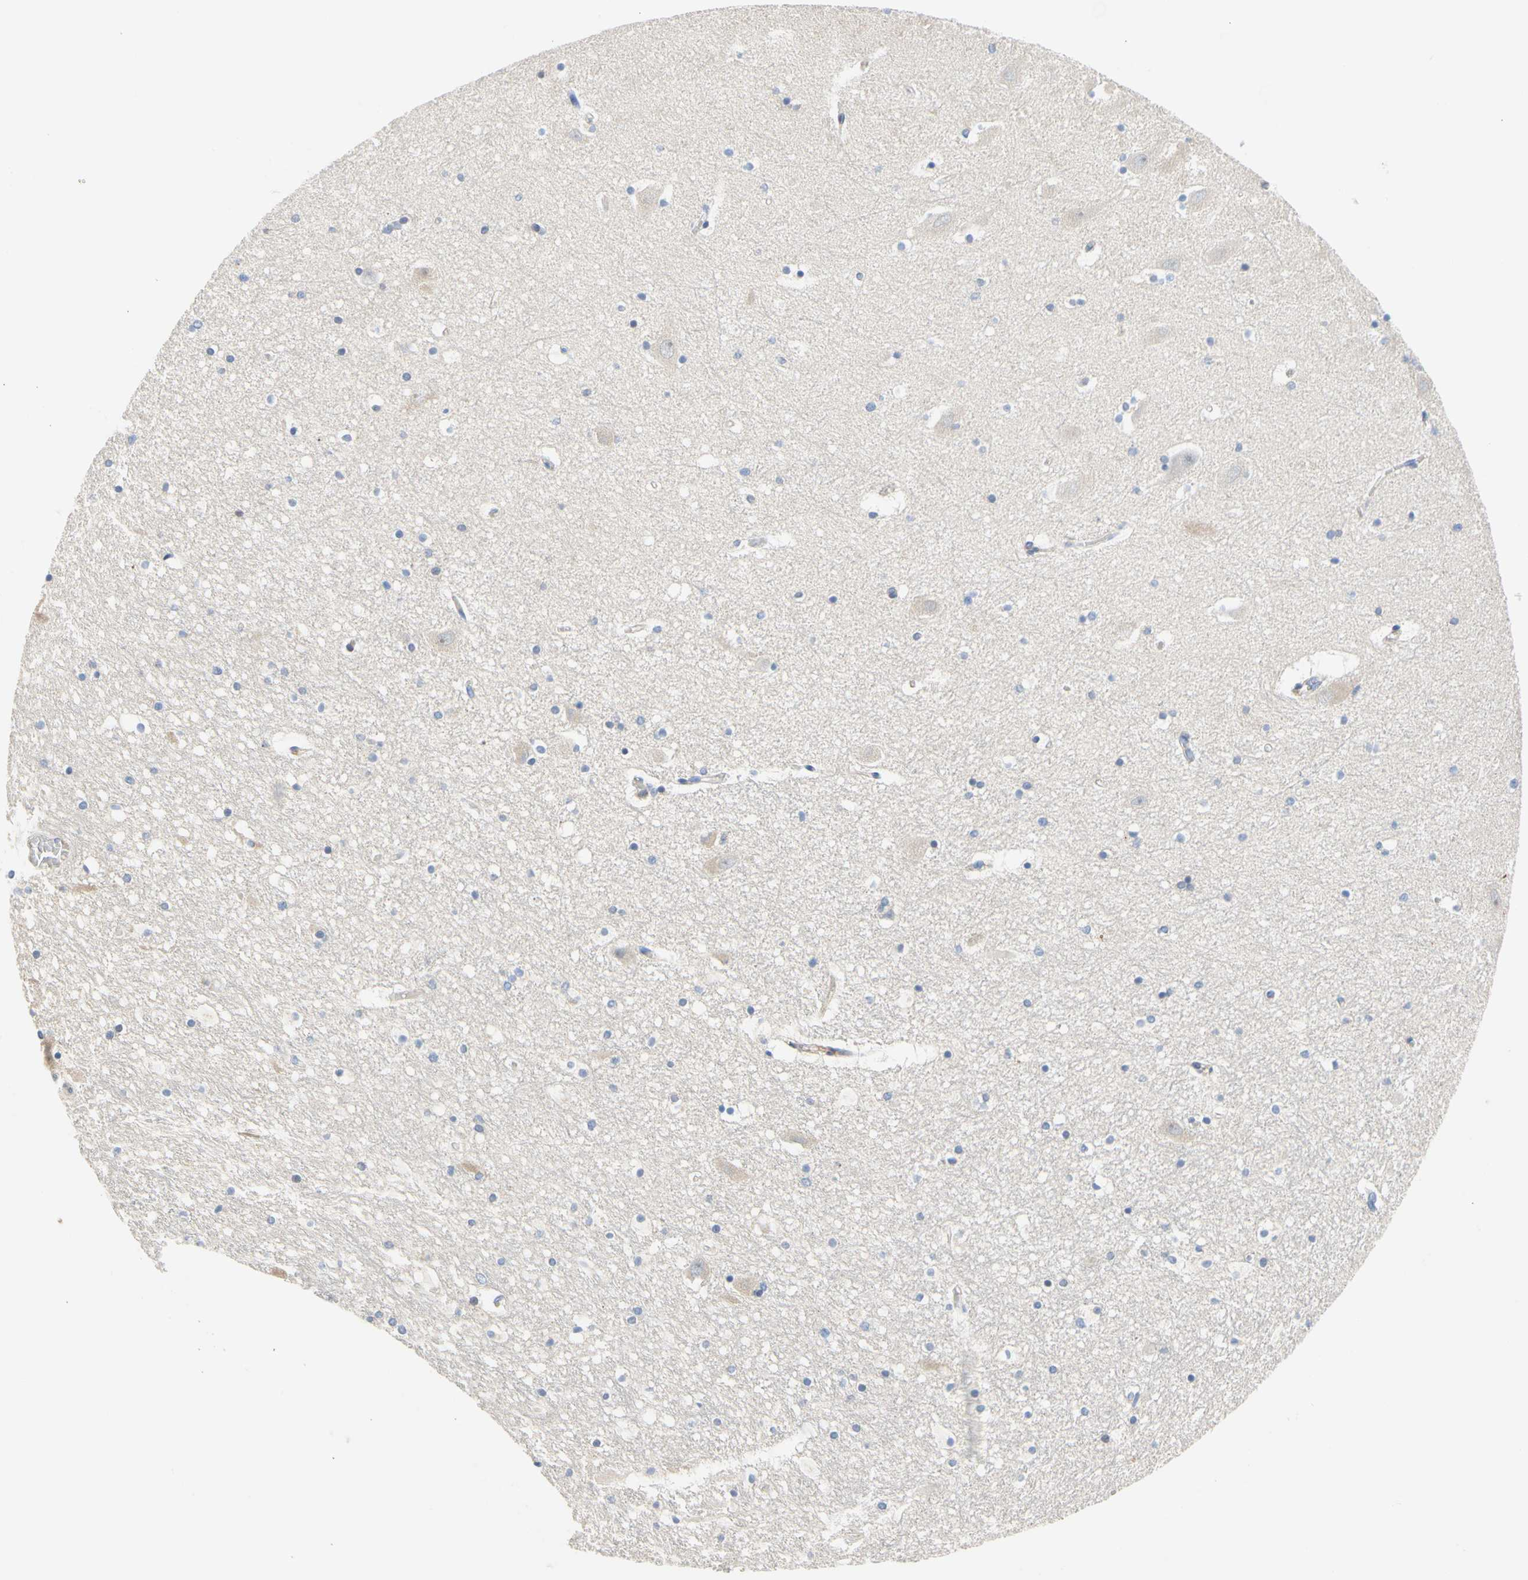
{"staining": {"intensity": "negative", "quantity": "none", "location": "none"}, "tissue": "hippocampus", "cell_type": "Glial cells", "image_type": "normal", "snomed": [{"axis": "morphology", "description": "Normal tissue, NOS"}, {"axis": "topography", "description": "Hippocampus"}], "caption": "Immunohistochemical staining of unremarkable human hippocampus exhibits no significant positivity in glial cells.", "gene": "ZNF236", "patient": {"sex": "male", "age": 45}}